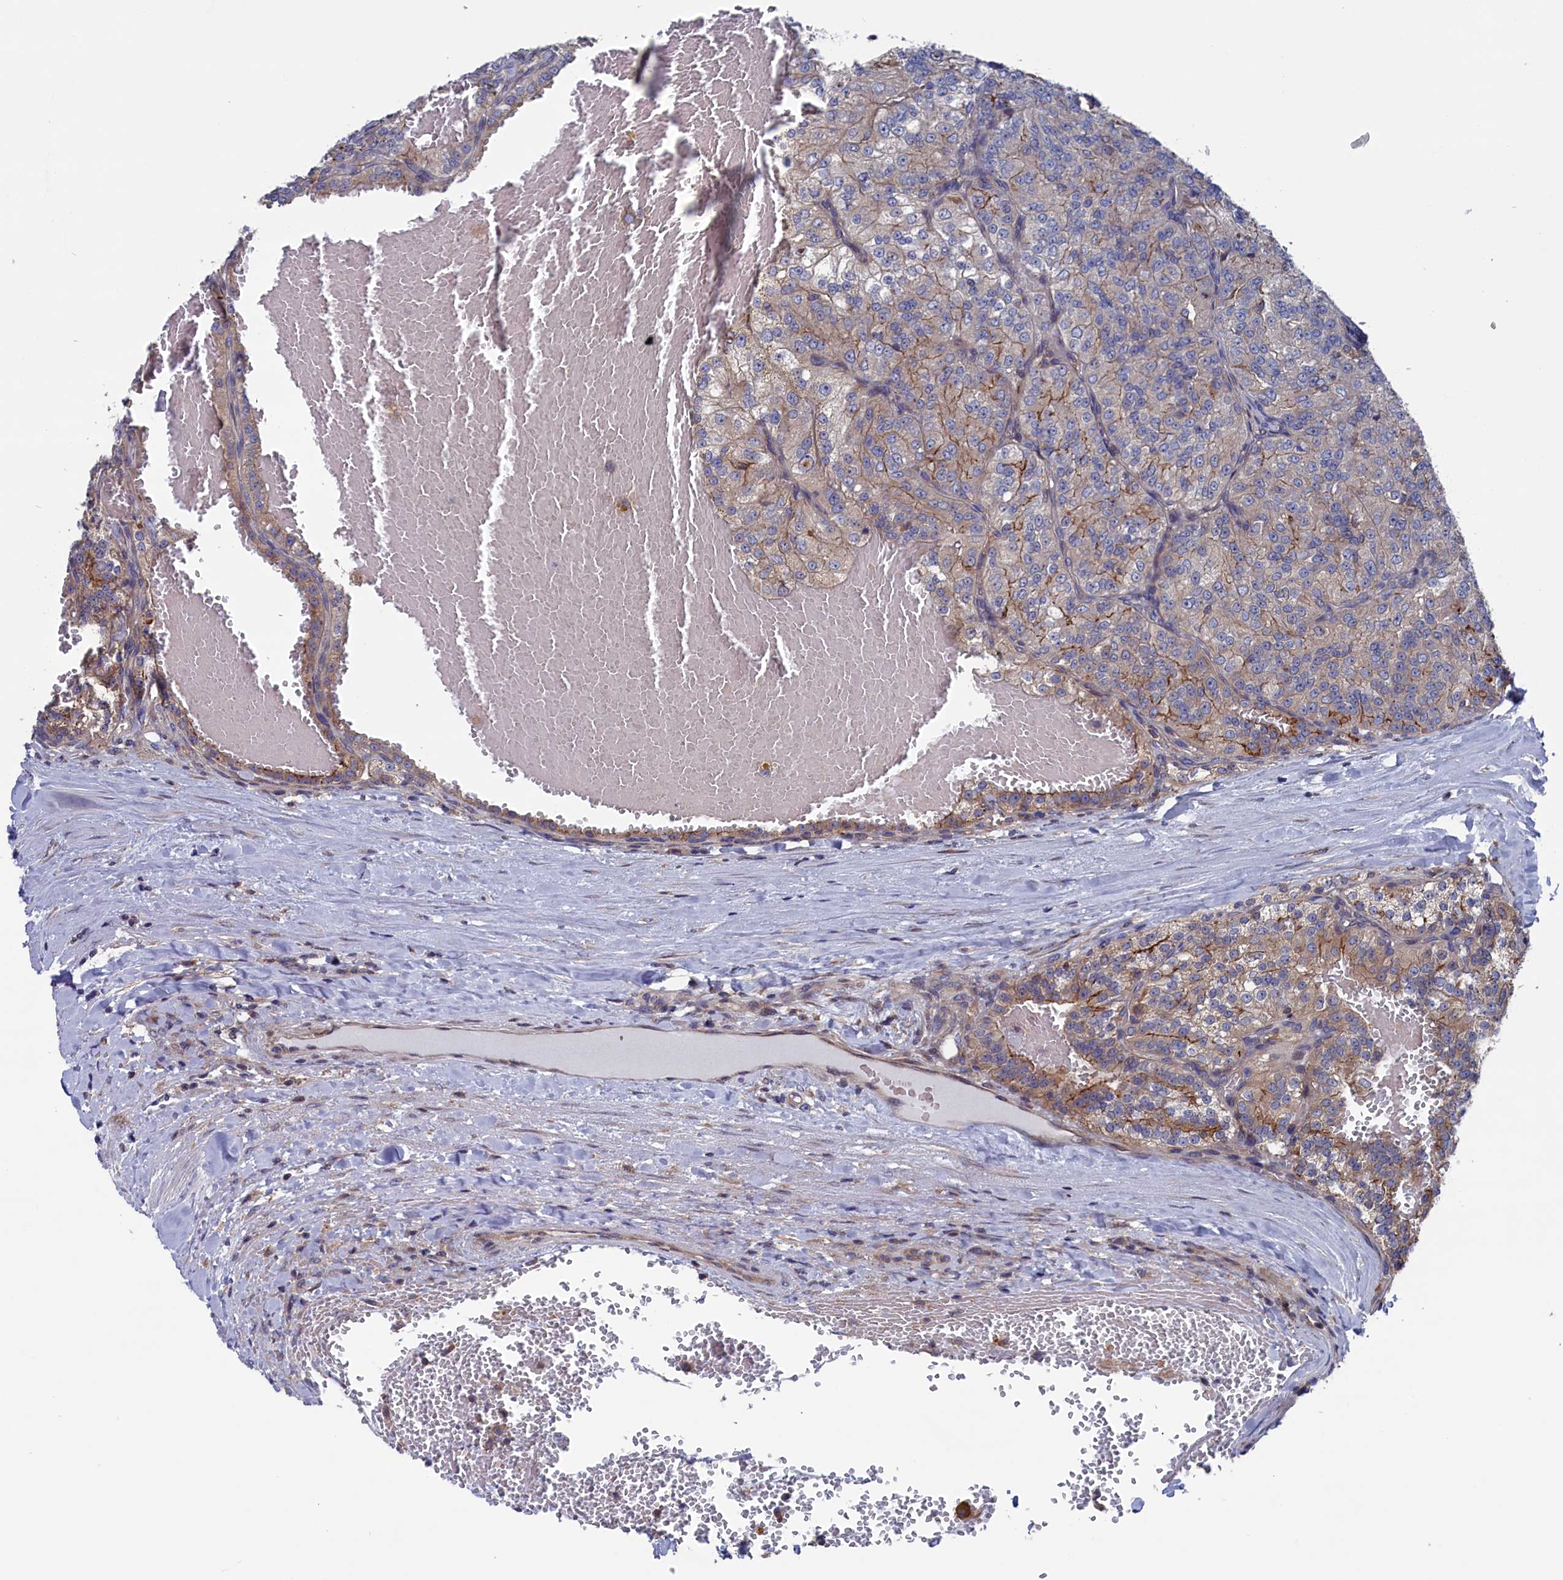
{"staining": {"intensity": "moderate", "quantity": "<25%", "location": "cytoplasmic/membranous"}, "tissue": "renal cancer", "cell_type": "Tumor cells", "image_type": "cancer", "snomed": [{"axis": "morphology", "description": "Adenocarcinoma, NOS"}, {"axis": "topography", "description": "Kidney"}], "caption": "Brown immunohistochemical staining in renal adenocarcinoma reveals moderate cytoplasmic/membranous staining in about <25% of tumor cells. The staining is performed using DAB brown chromogen to label protein expression. The nuclei are counter-stained blue using hematoxylin.", "gene": "SPATA13", "patient": {"sex": "female", "age": 63}}